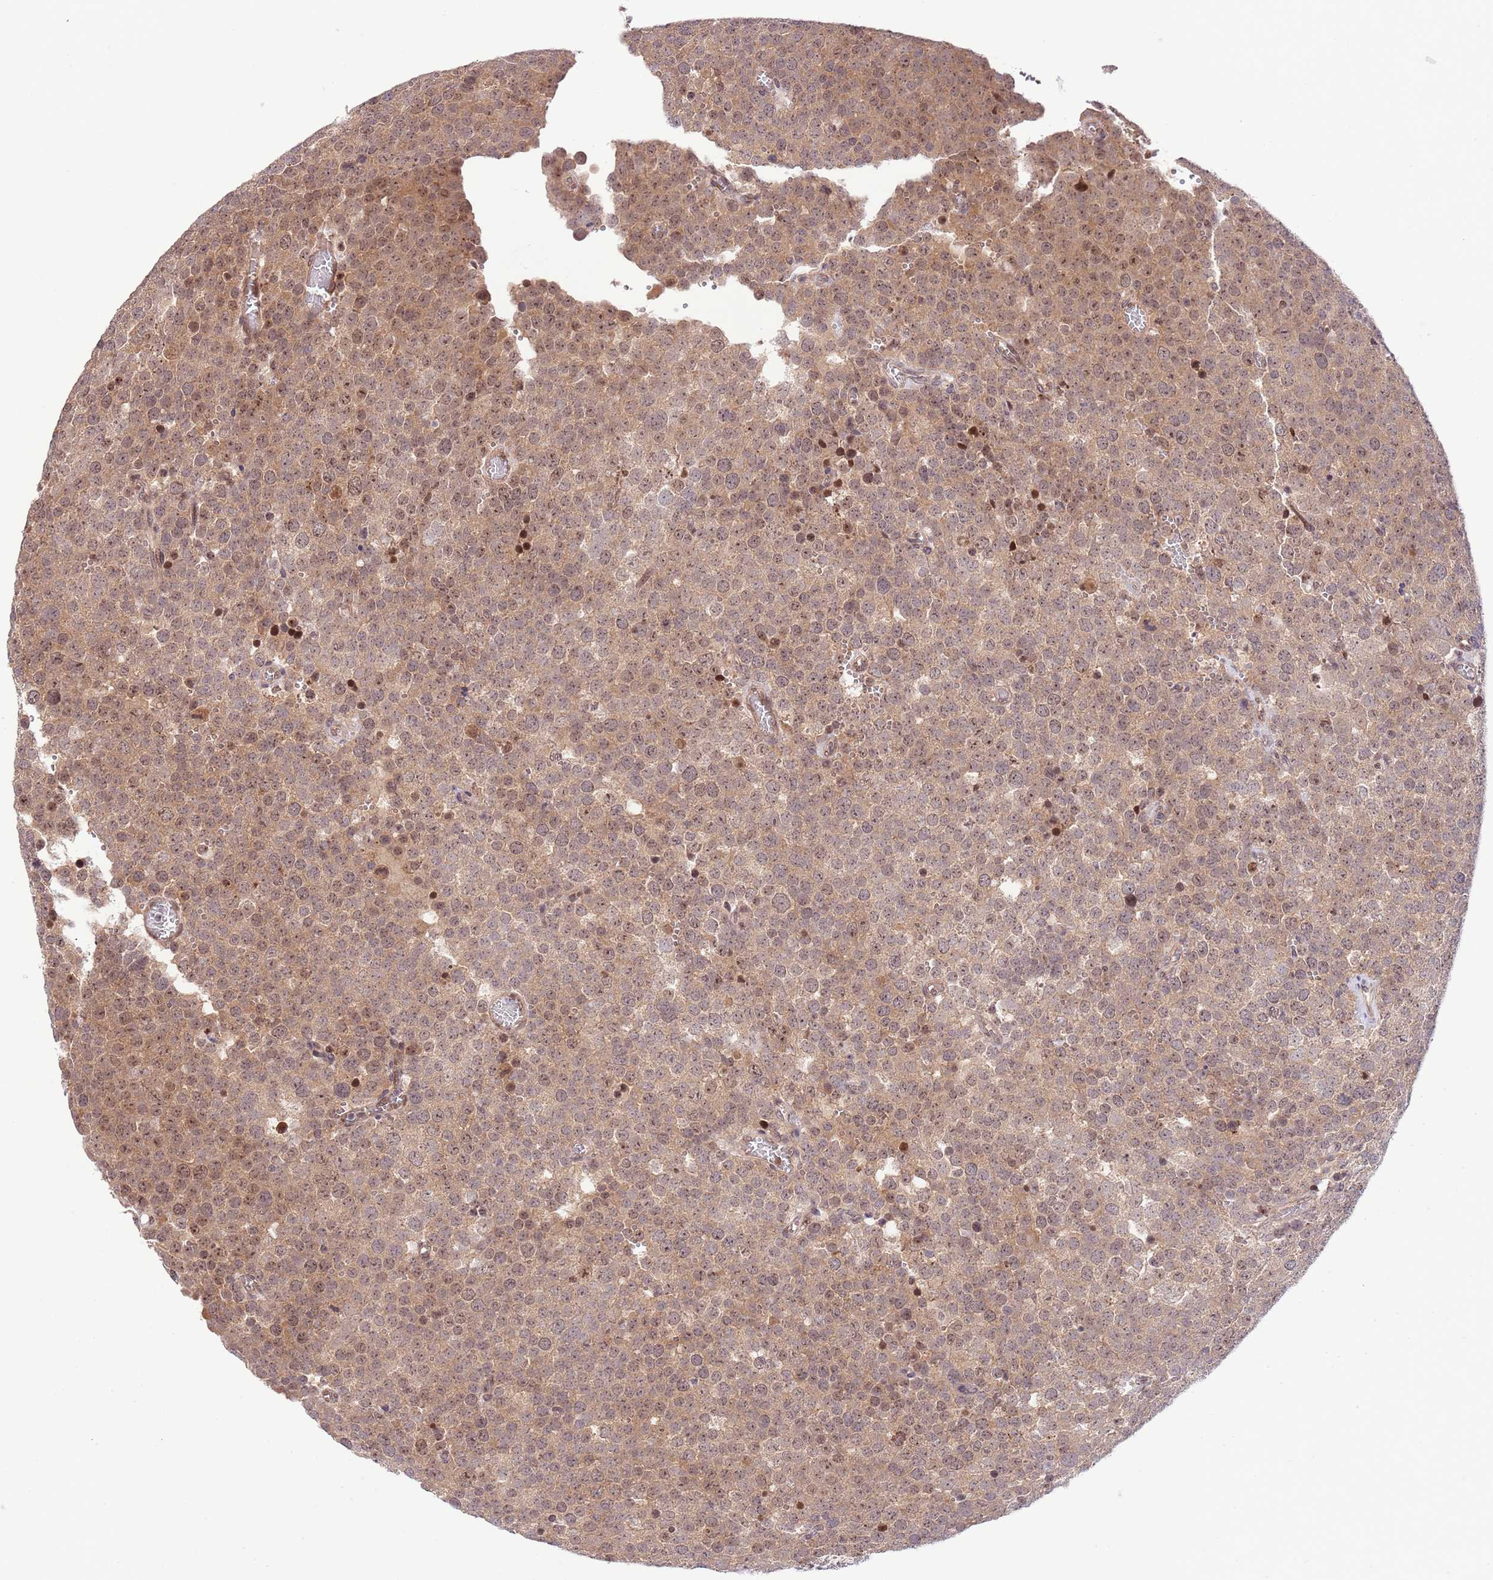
{"staining": {"intensity": "weak", "quantity": ">75%", "location": "cytoplasmic/membranous"}, "tissue": "testis cancer", "cell_type": "Tumor cells", "image_type": "cancer", "snomed": [{"axis": "morphology", "description": "Normal tissue, NOS"}, {"axis": "morphology", "description": "Seminoma, NOS"}, {"axis": "topography", "description": "Testis"}], "caption": "Immunohistochemistry (IHC) (DAB) staining of testis seminoma reveals weak cytoplasmic/membranous protein staining in approximately >75% of tumor cells. Immunohistochemistry stains the protein of interest in brown and the nuclei are stained blue.", "gene": "CHD1", "patient": {"sex": "male", "age": 71}}